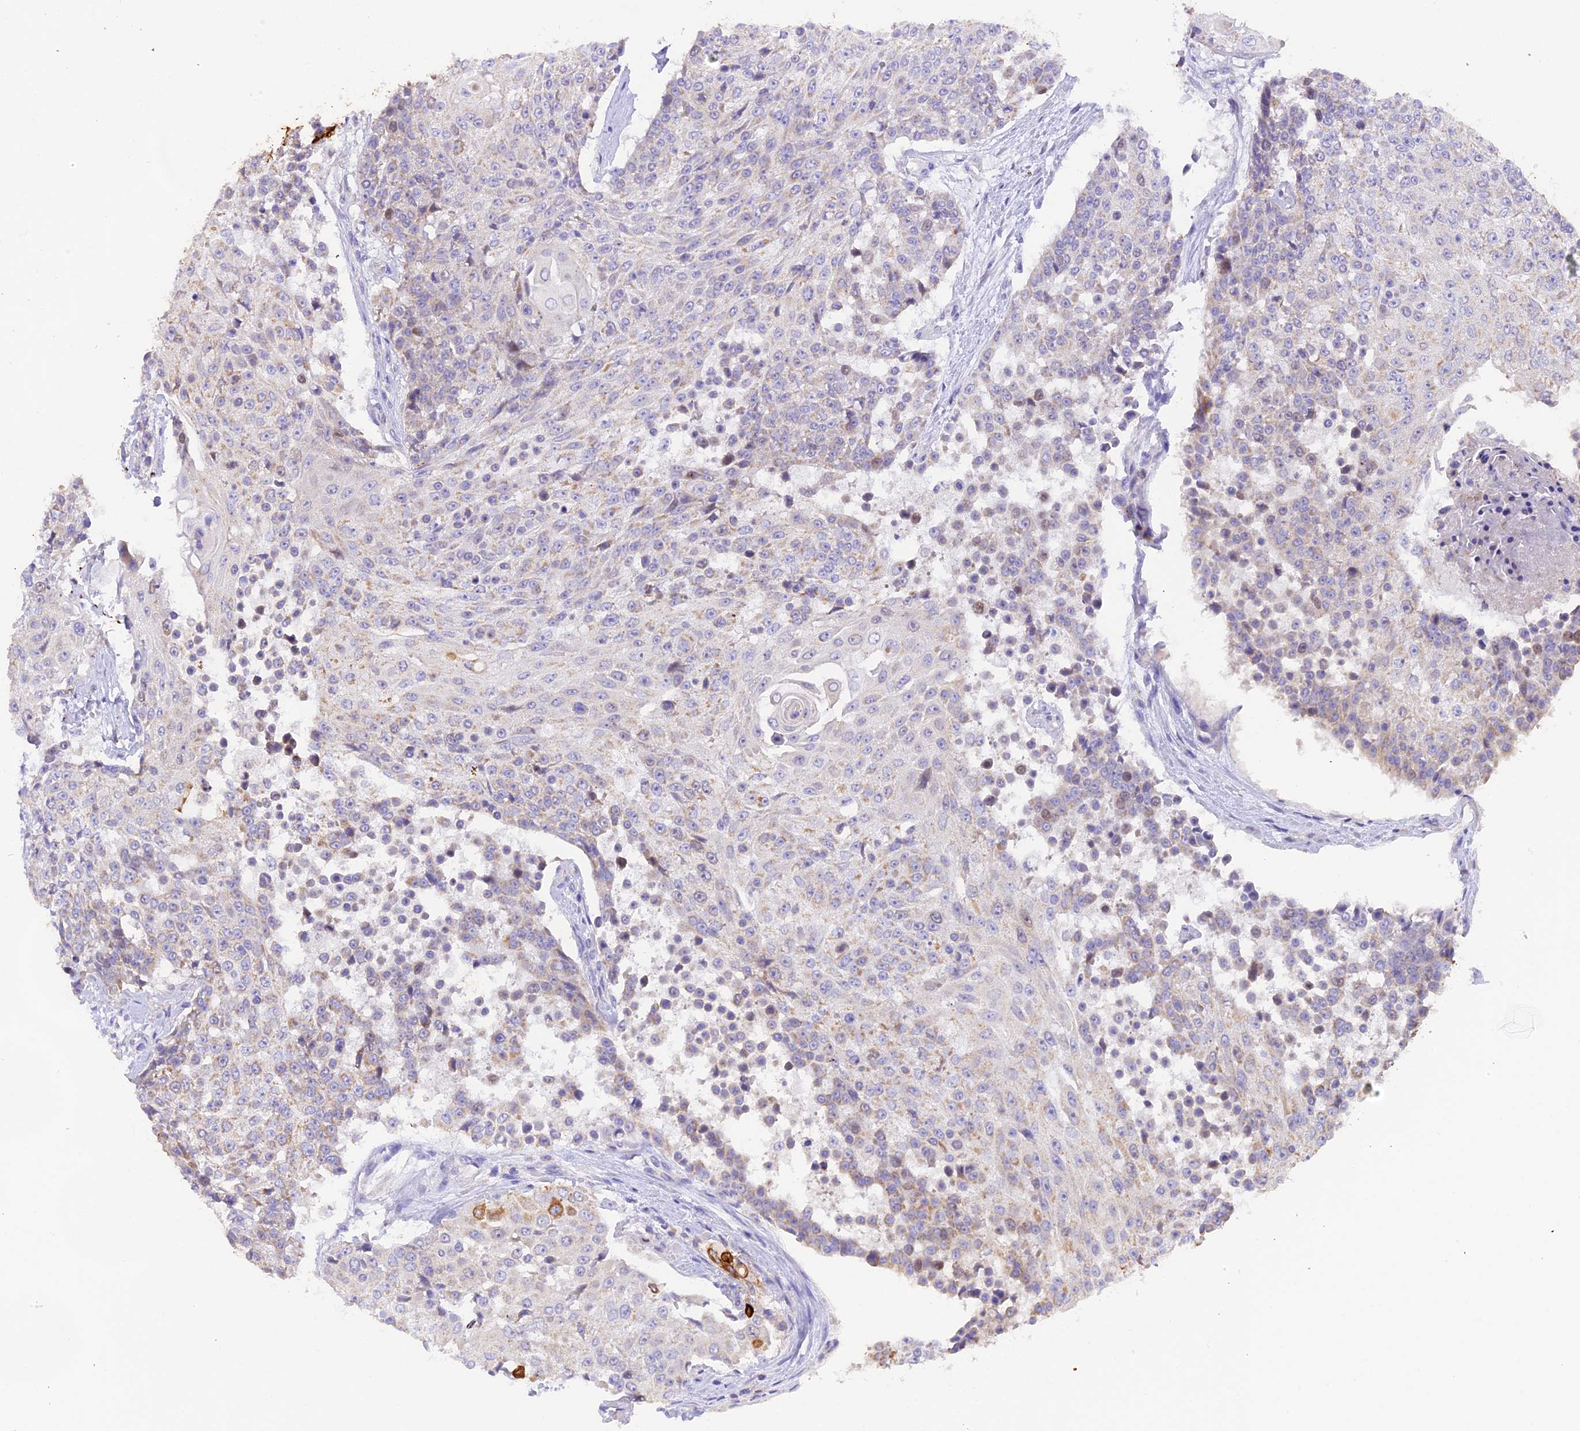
{"staining": {"intensity": "weak", "quantity": "<25%", "location": "cytoplasmic/membranous"}, "tissue": "urothelial cancer", "cell_type": "Tumor cells", "image_type": "cancer", "snomed": [{"axis": "morphology", "description": "Urothelial carcinoma, High grade"}, {"axis": "topography", "description": "Urinary bladder"}], "caption": "IHC photomicrograph of neoplastic tissue: urothelial cancer stained with DAB displays no significant protein staining in tumor cells. (DAB (3,3'-diaminobenzidine) IHC, high magnification).", "gene": "PKIA", "patient": {"sex": "female", "age": 63}}